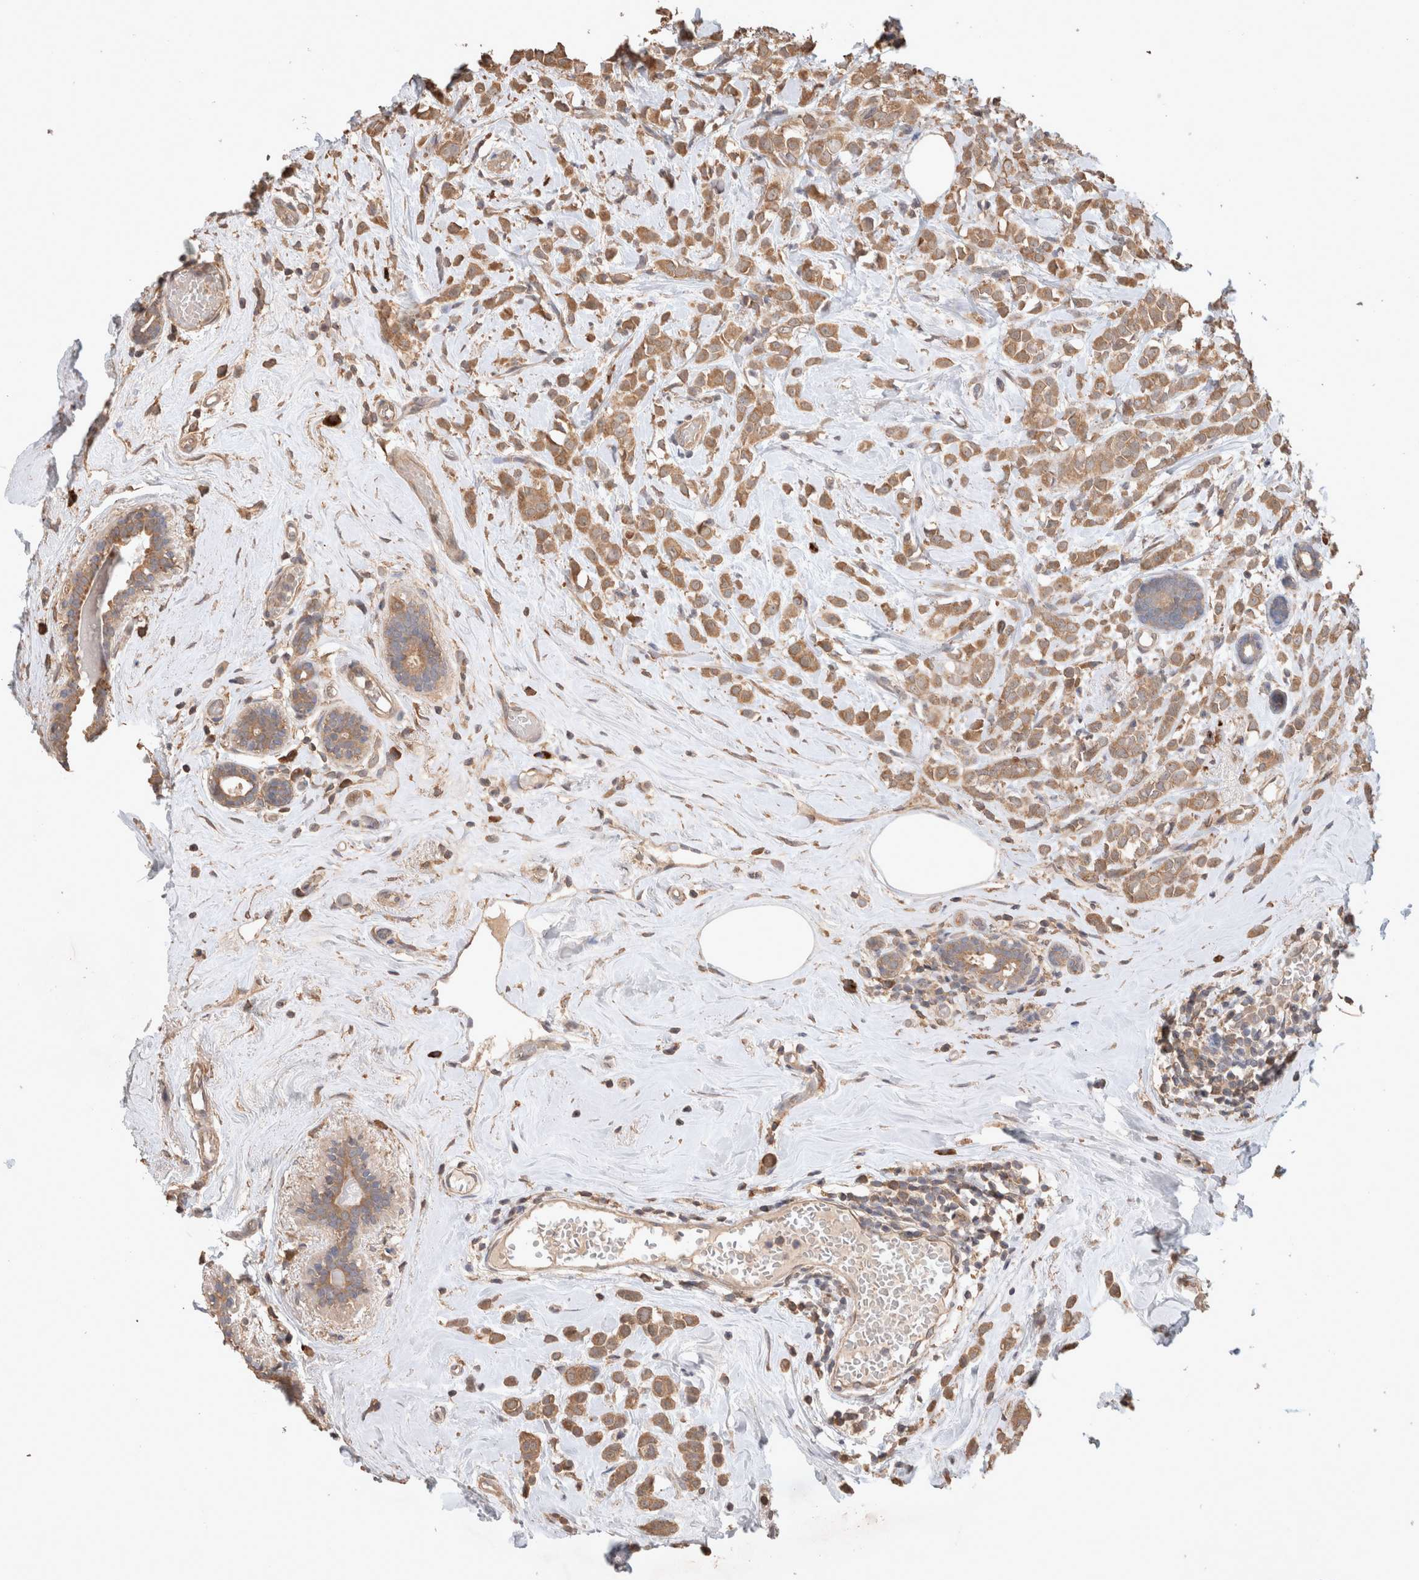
{"staining": {"intensity": "moderate", "quantity": ">75%", "location": "cytoplasmic/membranous"}, "tissue": "breast cancer", "cell_type": "Tumor cells", "image_type": "cancer", "snomed": [{"axis": "morphology", "description": "Lobular carcinoma"}, {"axis": "topography", "description": "Breast"}], "caption": "The immunohistochemical stain highlights moderate cytoplasmic/membranous expression in tumor cells of breast cancer (lobular carcinoma) tissue. Using DAB (brown) and hematoxylin (blue) stains, captured at high magnification using brightfield microscopy.", "gene": "HROB", "patient": {"sex": "female", "age": 47}}